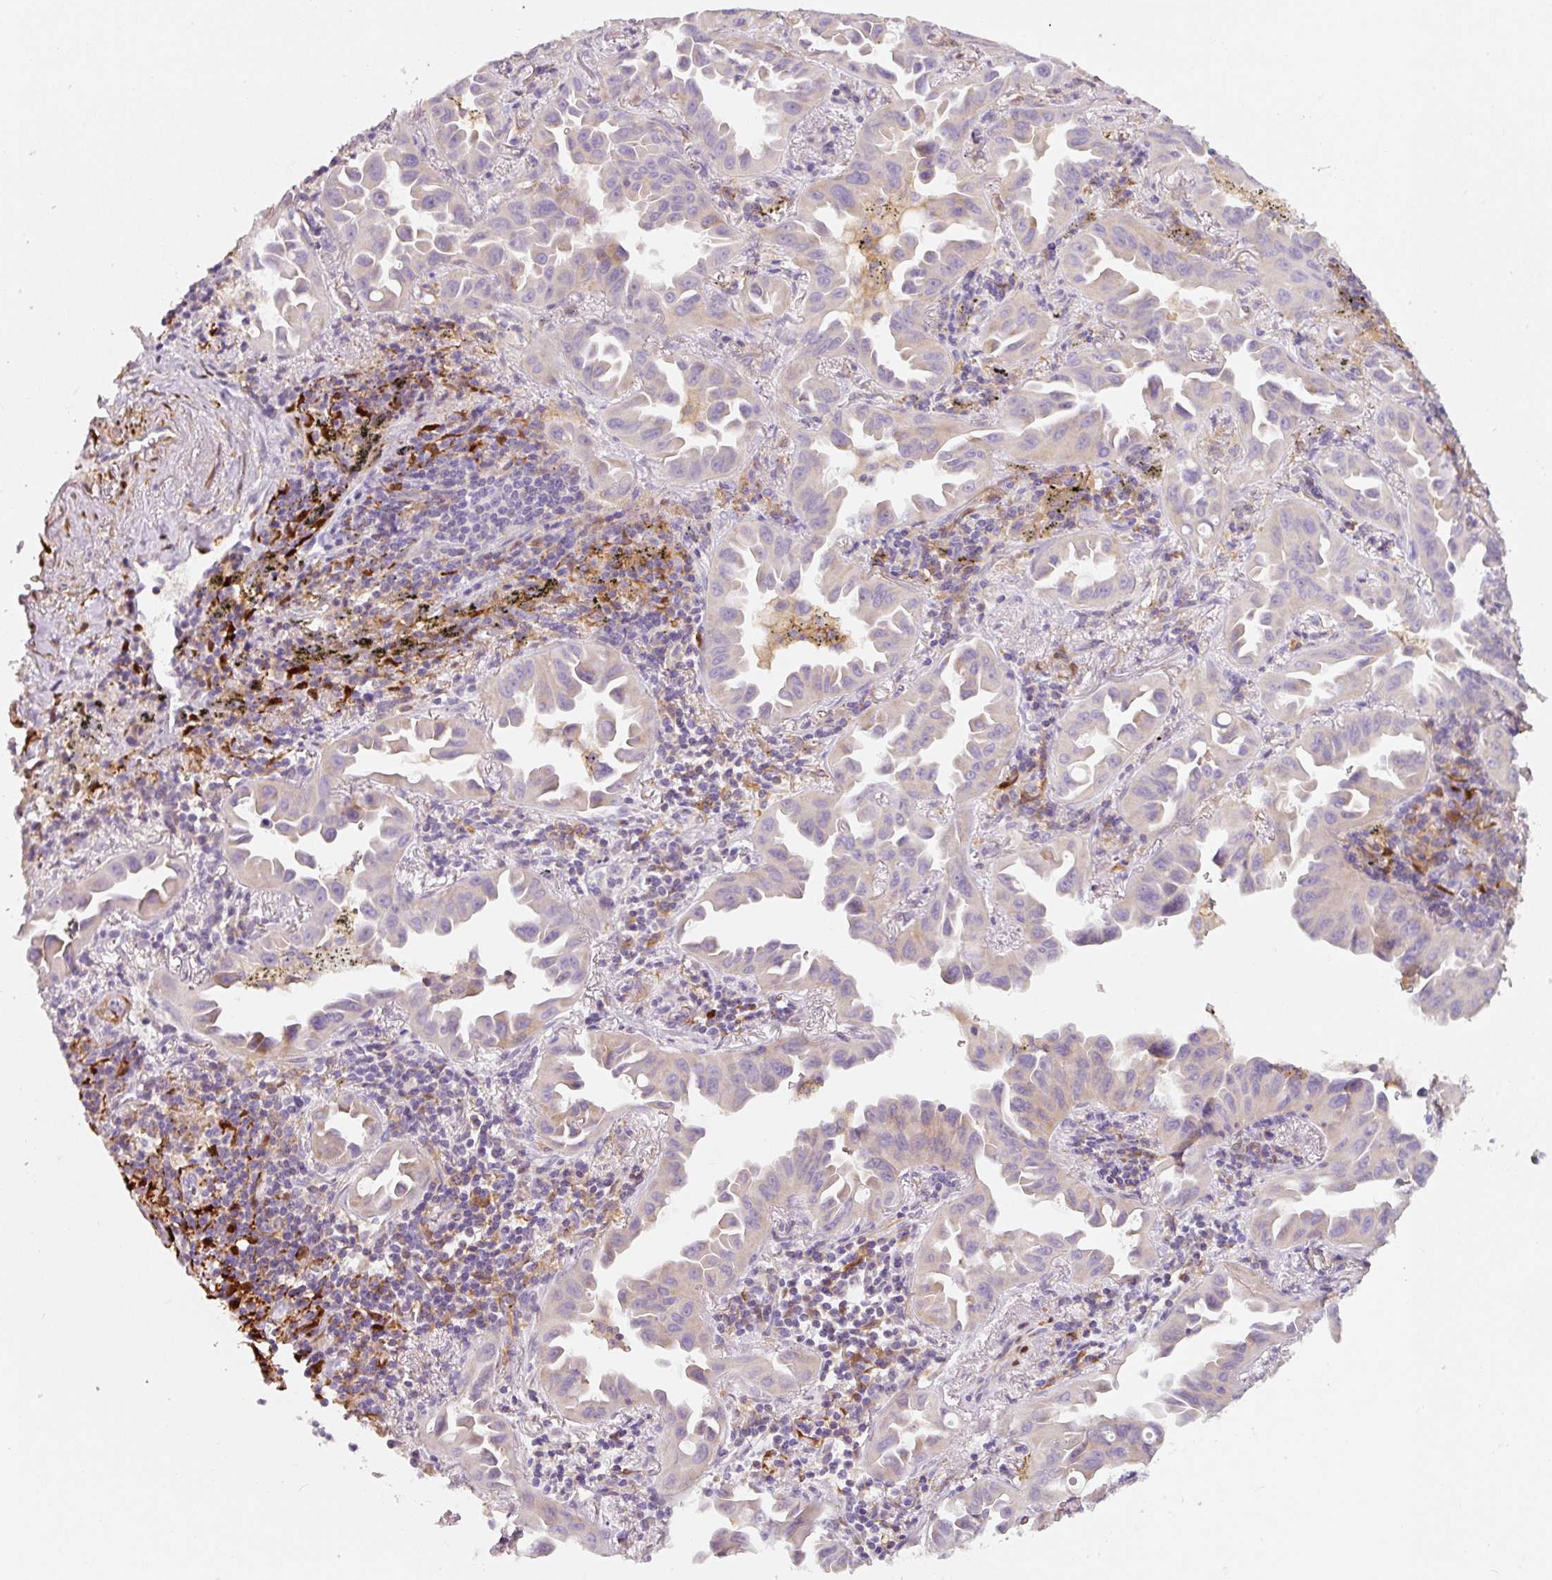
{"staining": {"intensity": "weak", "quantity": "<25%", "location": "cytoplasmic/membranous"}, "tissue": "lung cancer", "cell_type": "Tumor cells", "image_type": "cancer", "snomed": [{"axis": "morphology", "description": "Adenocarcinoma, NOS"}, {"axis": "topography", "description": "Lung"}], "caption": "IHC micrograph of neoplastic tissue: lung adenocarcinoma stained with DAB exhibits no significant protein expression in tumor cells. The staining was performed using DAB to visualize the protein expression in brown, while the nuclei were stained in blue with hematoxylin (Magnification: 20x).", "gene": "IQGAP2", "patient": {"sex": "male", "age": 68}}